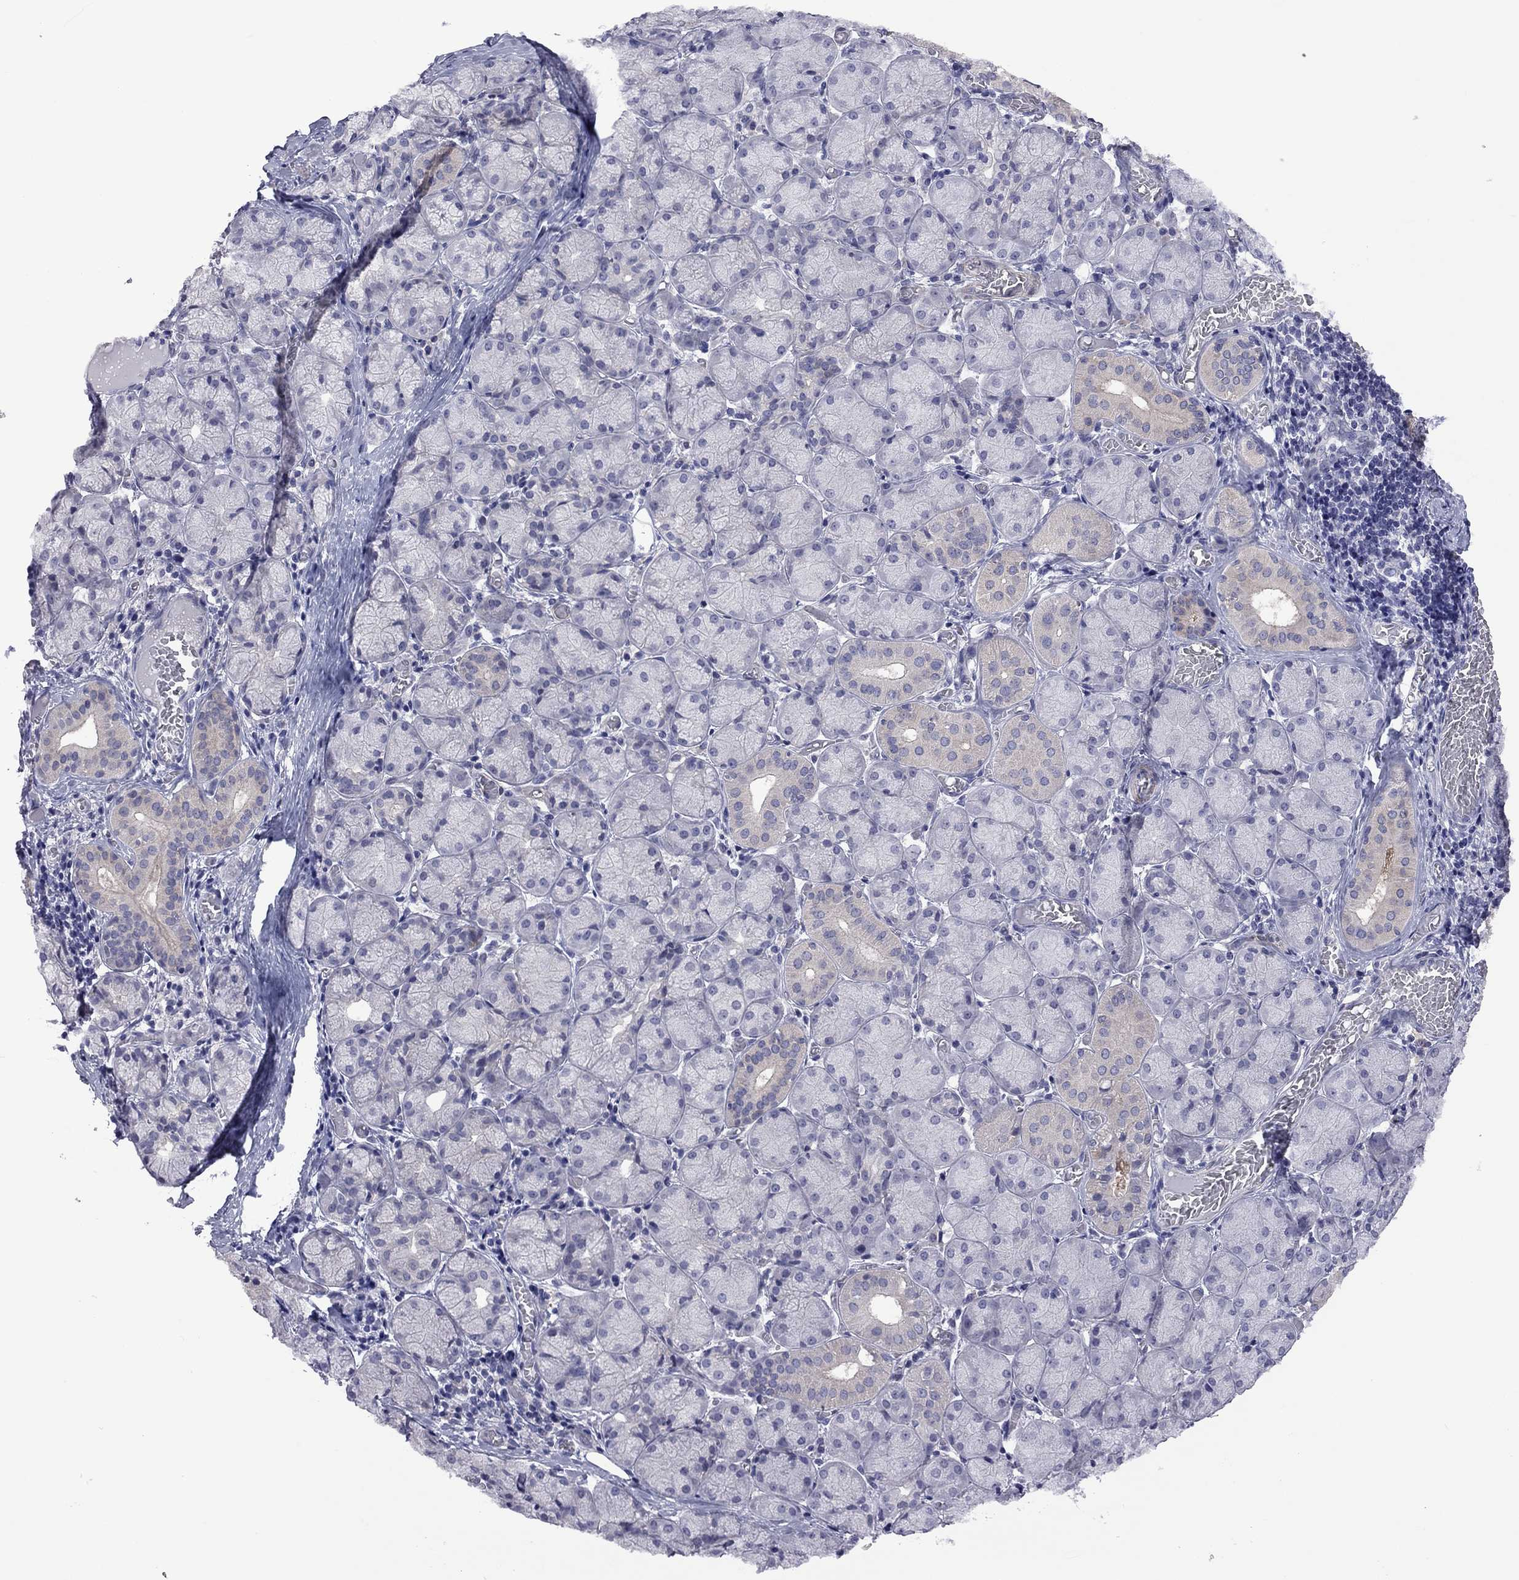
{"staining": {"intensity": "weak", "quantity": "<25%", "location": "cytoplasmic/membranous"}, "tissue": "salivary gland", "cell_type": "Glandular cells", "image_type": "normal", "snomed": [{"axis": "morphology", "description": "Normal tissue, NOS"}, {"axis": "topography", "description": "Salivary gland"}, {"axis": "topography", "description": "Peripheral nerve tissue"}], "caption": "A high-resolution histopathology image shows IHC staining of benign salivary gland, which displays no significant positivity in glandular cells. Nuclei are stained in blue.", "gene": "POU5F2", "patient": {"sex": "female", "age": 24}}